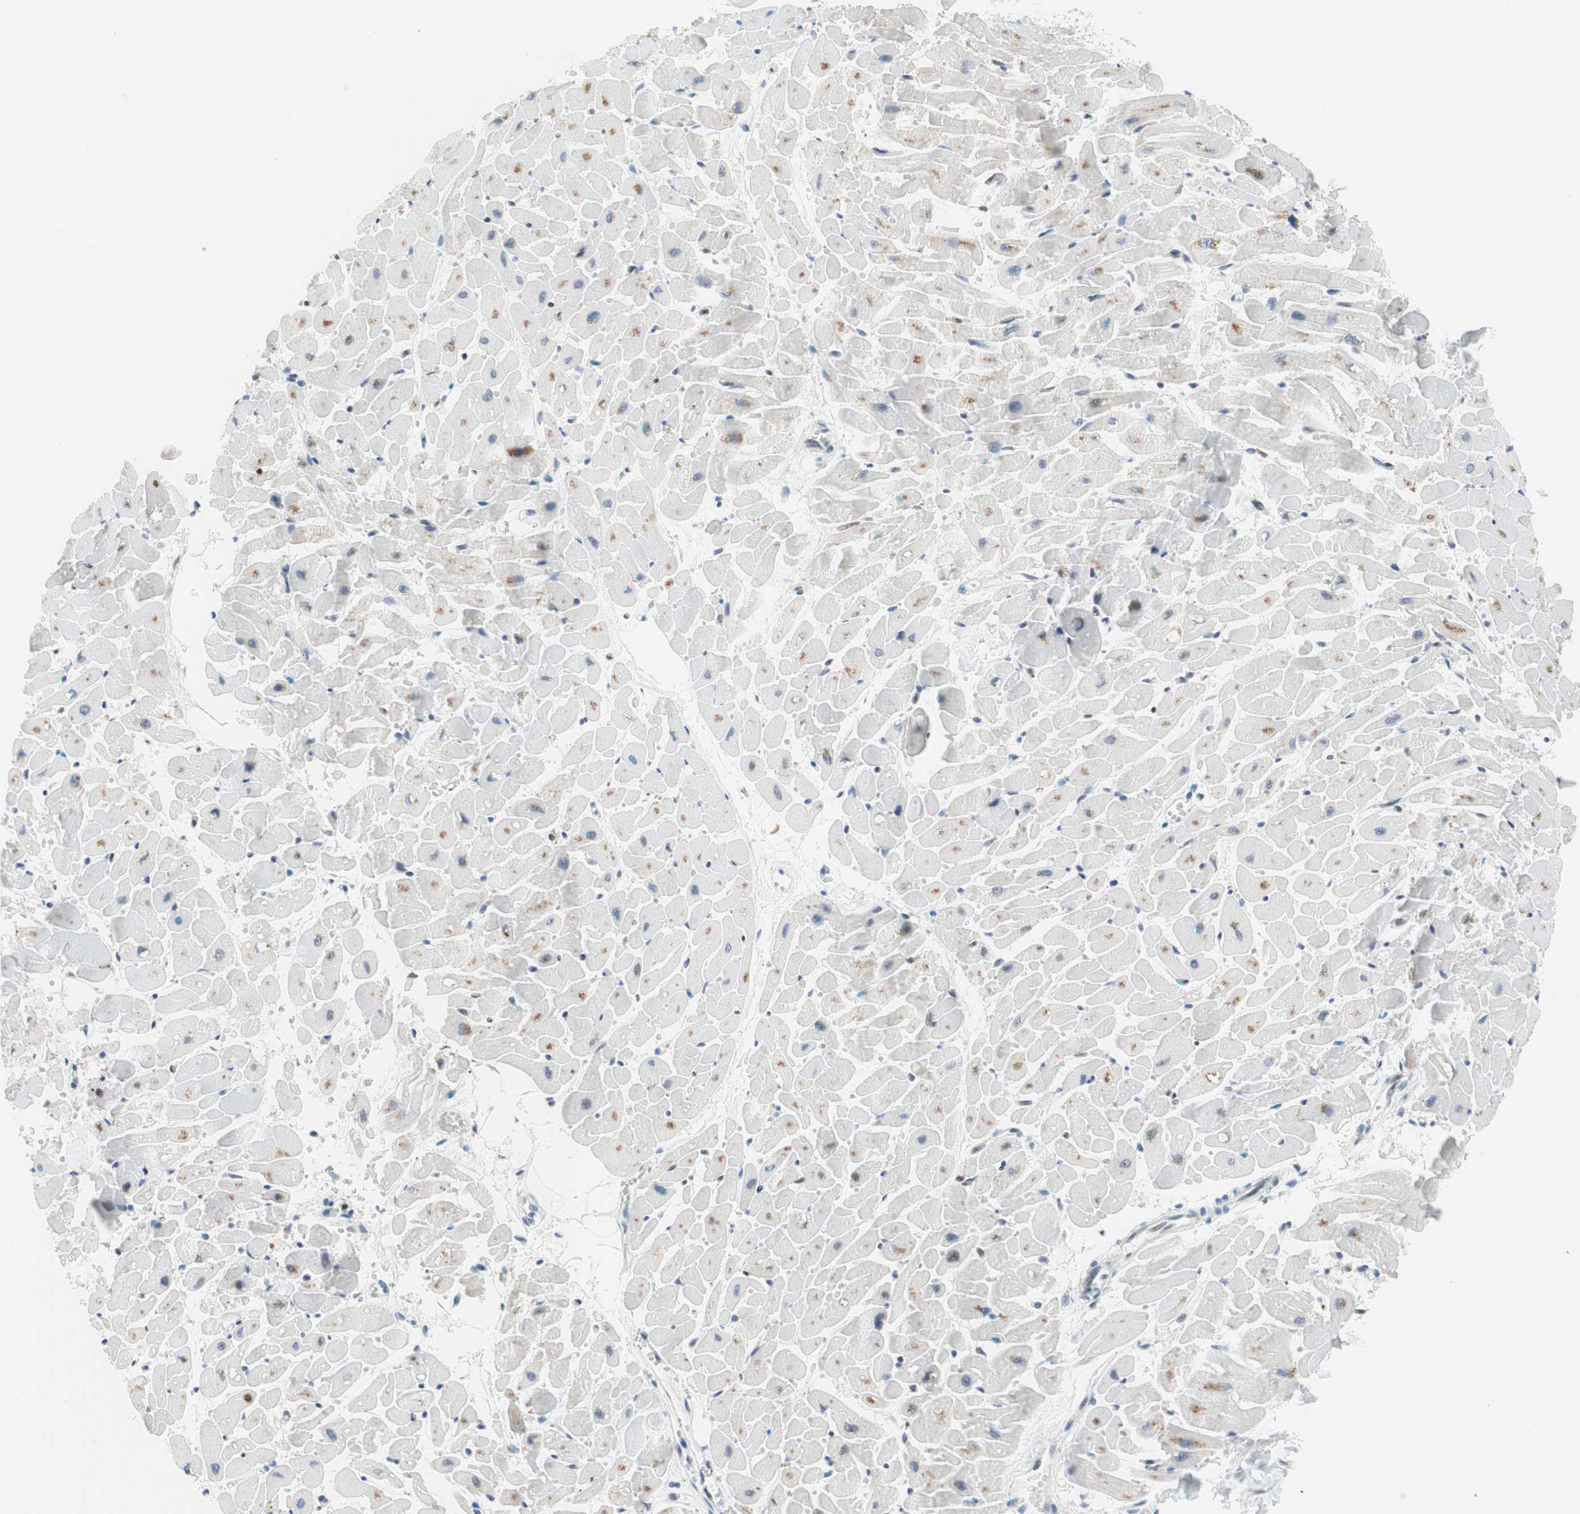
{"staining": {"intensity": "moderate", "quantity": "25%-75%", "location": "cytoplasmic/membranous"}, "tissue": "heart muscle", "cell_type": "Cardiomyocytes", "image_type": "normal", "snomed": [{"axis": "morphology", "description": "Normal tissue, NOS"}, {"axis": "topography", "description": "Heart"}], "caption": "Protein expression analysis of unremarkable human heart muscle reveals moderate cytoplasmic/membranous staining in about 25%-75% of cardiomyocytes. Immunohistochemistry (ihc) stains the protein in brown and the nuclei are stained blue.", "gene": "RGS10", "patient": {"sex": "female", "age": 19}}